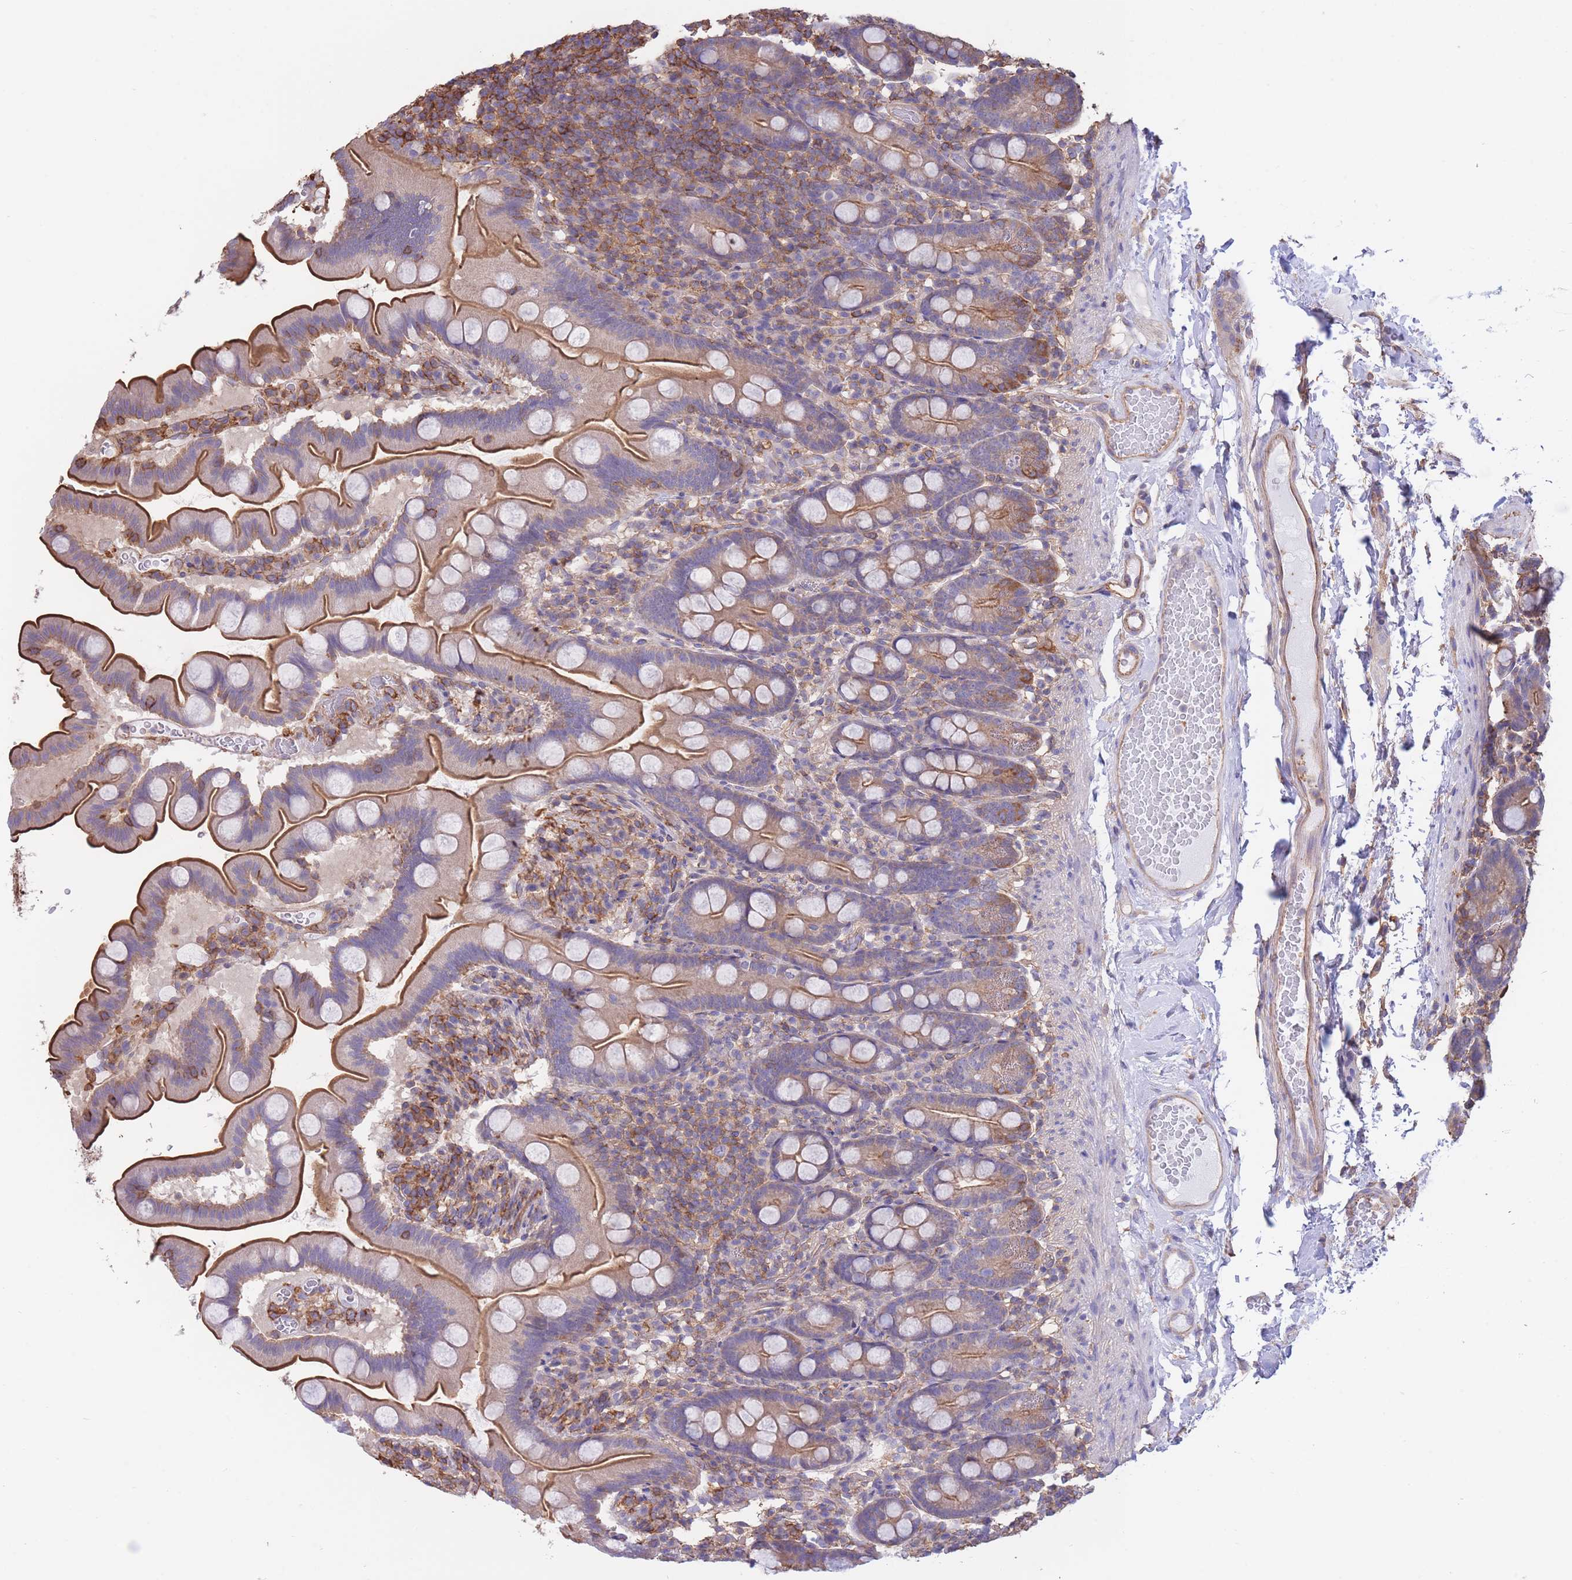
{"staining": {"intensity": "moderate", "quantity": ">75%", "location": "cytoplasmic/membranous"}, "tissue": "small intestine", "cell_type": "Glandular cells", "image_type": "normal", "snomed": [{"axis": "morphology", "description": "Normal tissue, NOS"}, {"axis": "topography", "description": "Small intestine"}], "caption": "A medium amount of moderate cytoplasmic/membranous positivity is appreciated in about >75% of glandular cells in normal small intestine. The protein is stained brown, and the nuclei are stained in blue (DAB (3,3'-diaminobenzidine) IHC with brightfield microscopy, high magnification).", "gene": "LRRN4CL", "patient": {"sex": "female", "age": 68}}